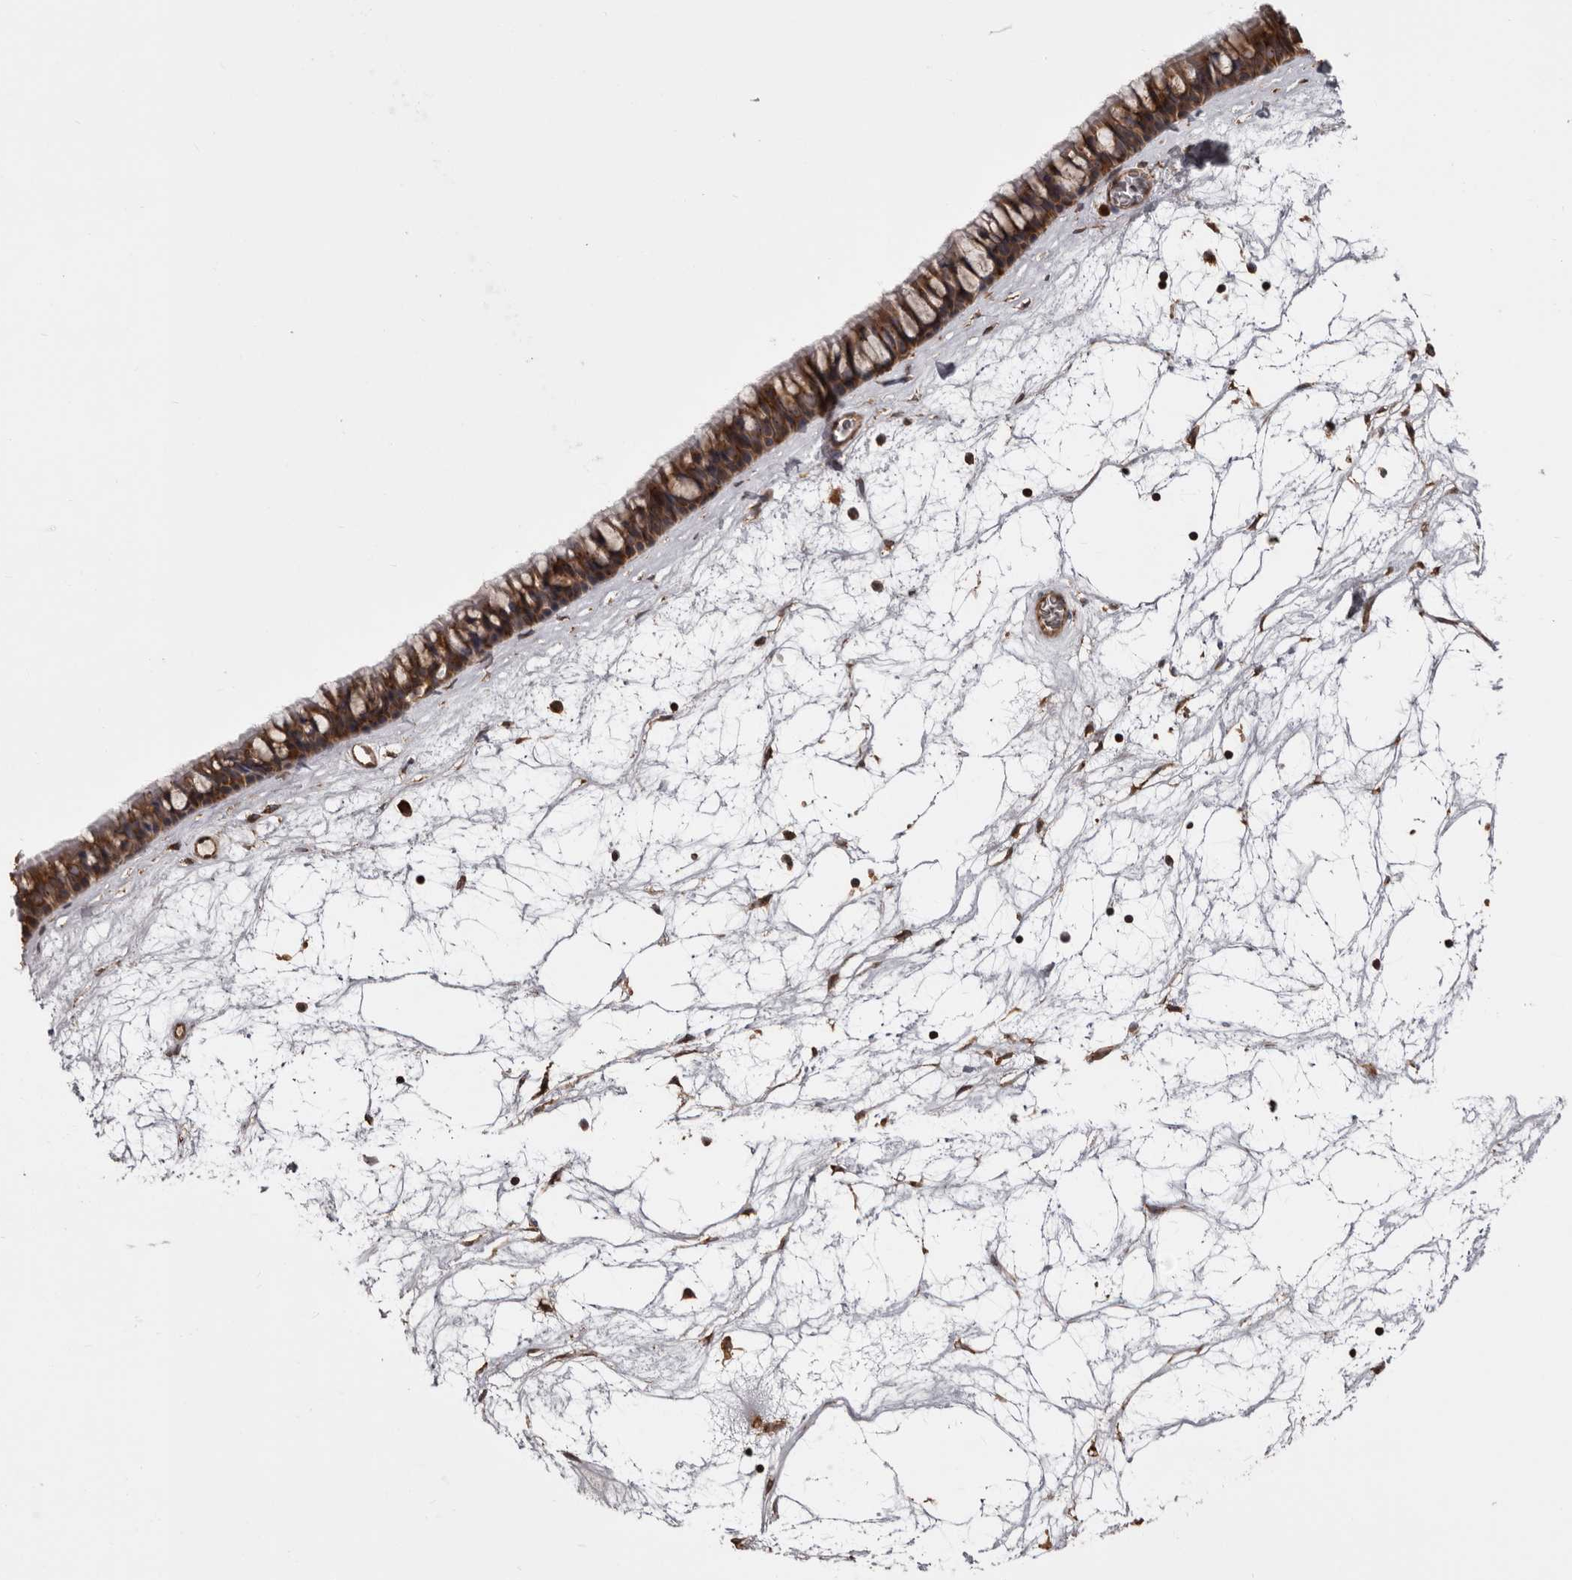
{"staining": {"intensity": "strong", "quantity": ">75%", "location": "cytoplasmic/membranous"}, "tissue": "nasopharynx", "cell_type": "Respiratory epithelial cells", "image_type": "normal", "snomed": [{"axis": "morphology", "description": "Normal tissue, NOS"}, {"axis": "topography", "description": "Nasopharynx"}], "caption": "Immunohistochemistry (IHC) of unremarkable nasopharynx exhibits high levels of strong cytoplasmic/membranous staining in about >75% of respiratory epithelial cells.", "gene": "DARS1", "patient": {"sex": "male", "age": 64}}